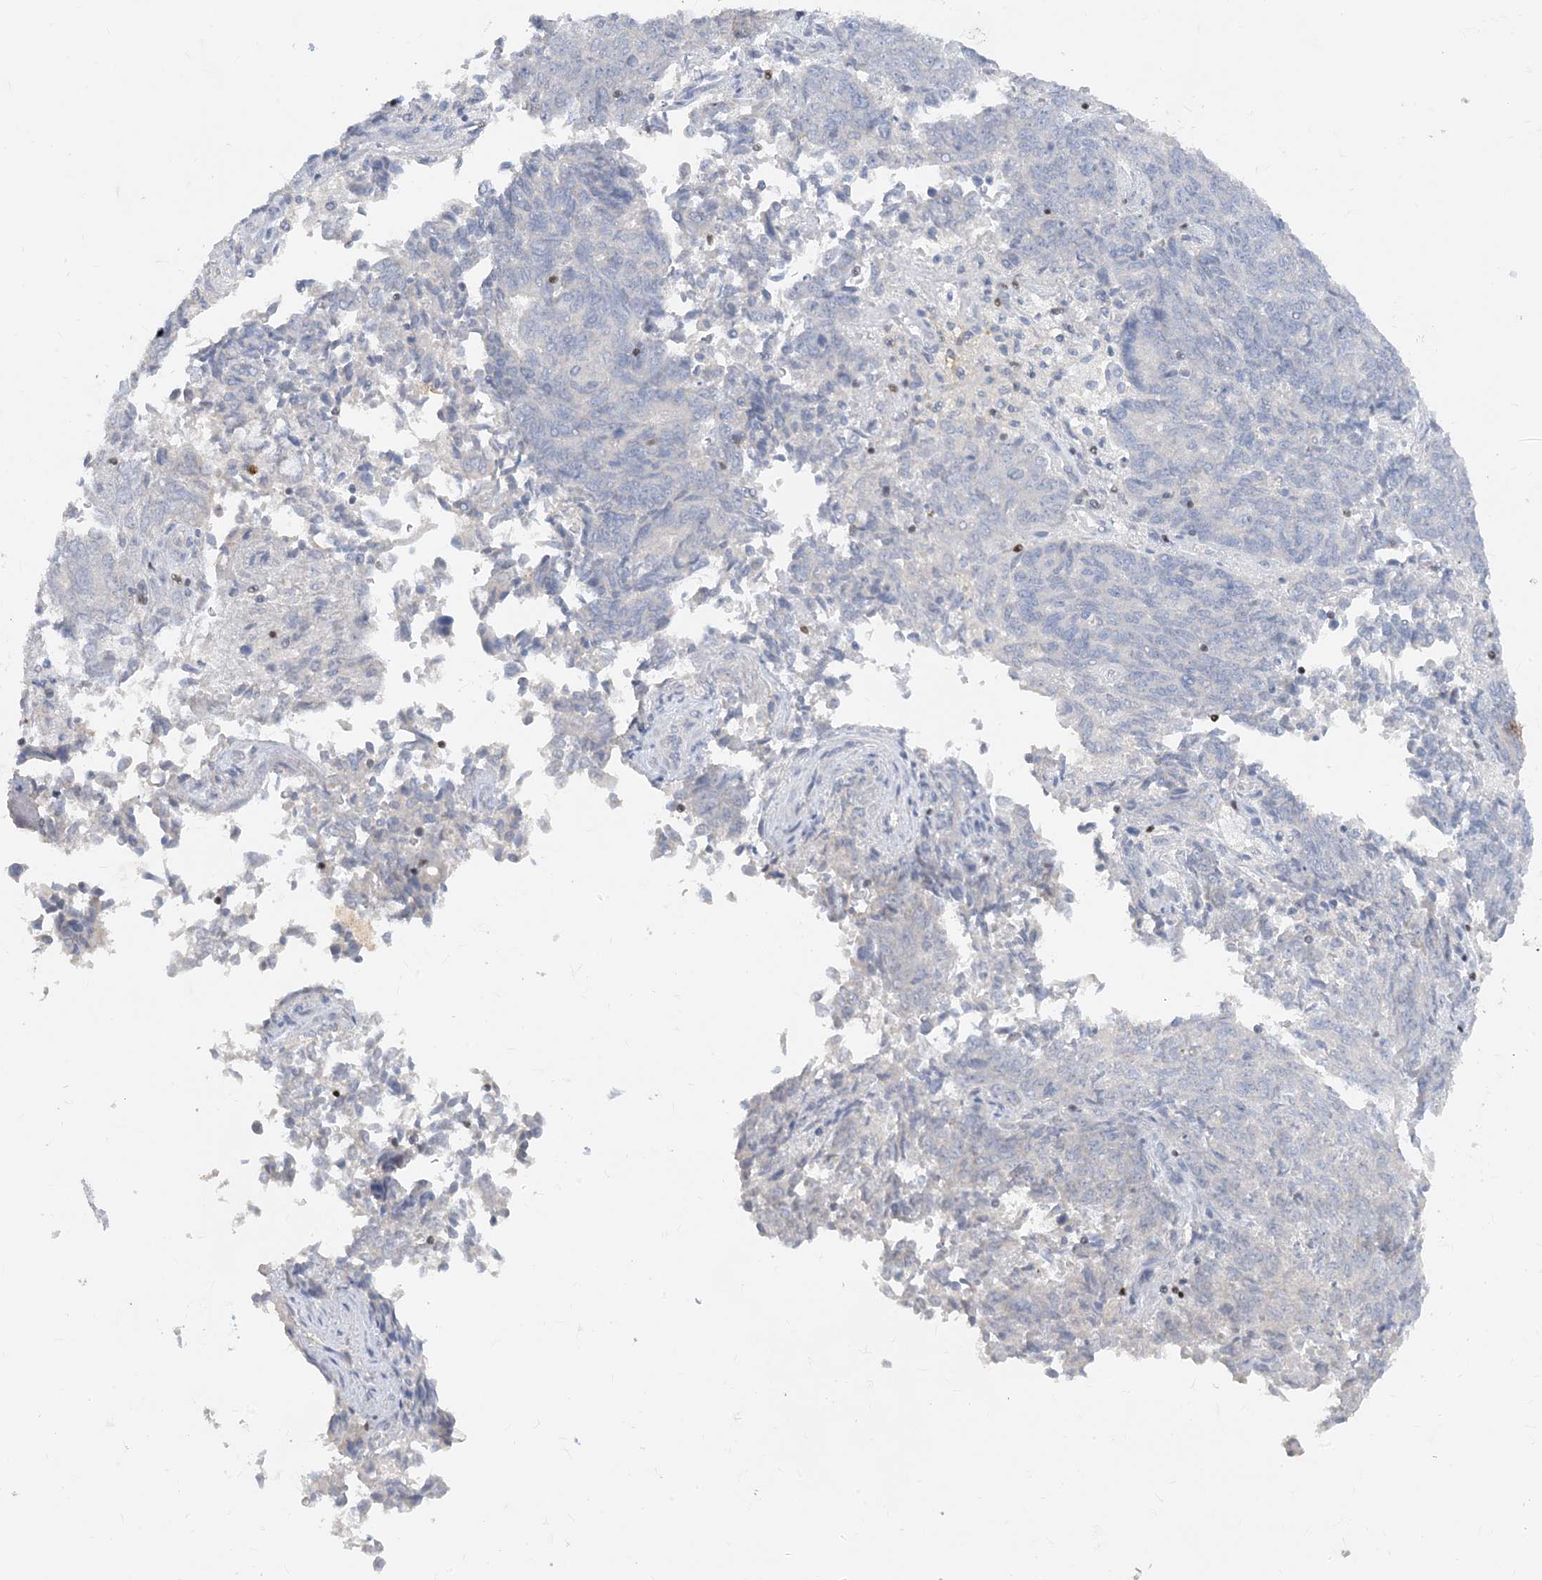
{"staining": {"intensity": "negative", "quantity": "none", "location": "none"}, "tissue": "endometrial cancer", "cell_type": "Tumor cells", "image_type": "cancer", "snomed": [{"axis": "morphology", "description": "Adenocarcinoma, NOS"}, {"axis": "topography", "description": "Endometrium"}], "caption": "IHC micrograph of neoplastic tissue: human endometrial adenocarcinoma stained with DAB demonstrates no significant protein expression in tumor cells.", "gene": "TBX21", "patient": {"sex": "female", "age": 80}}